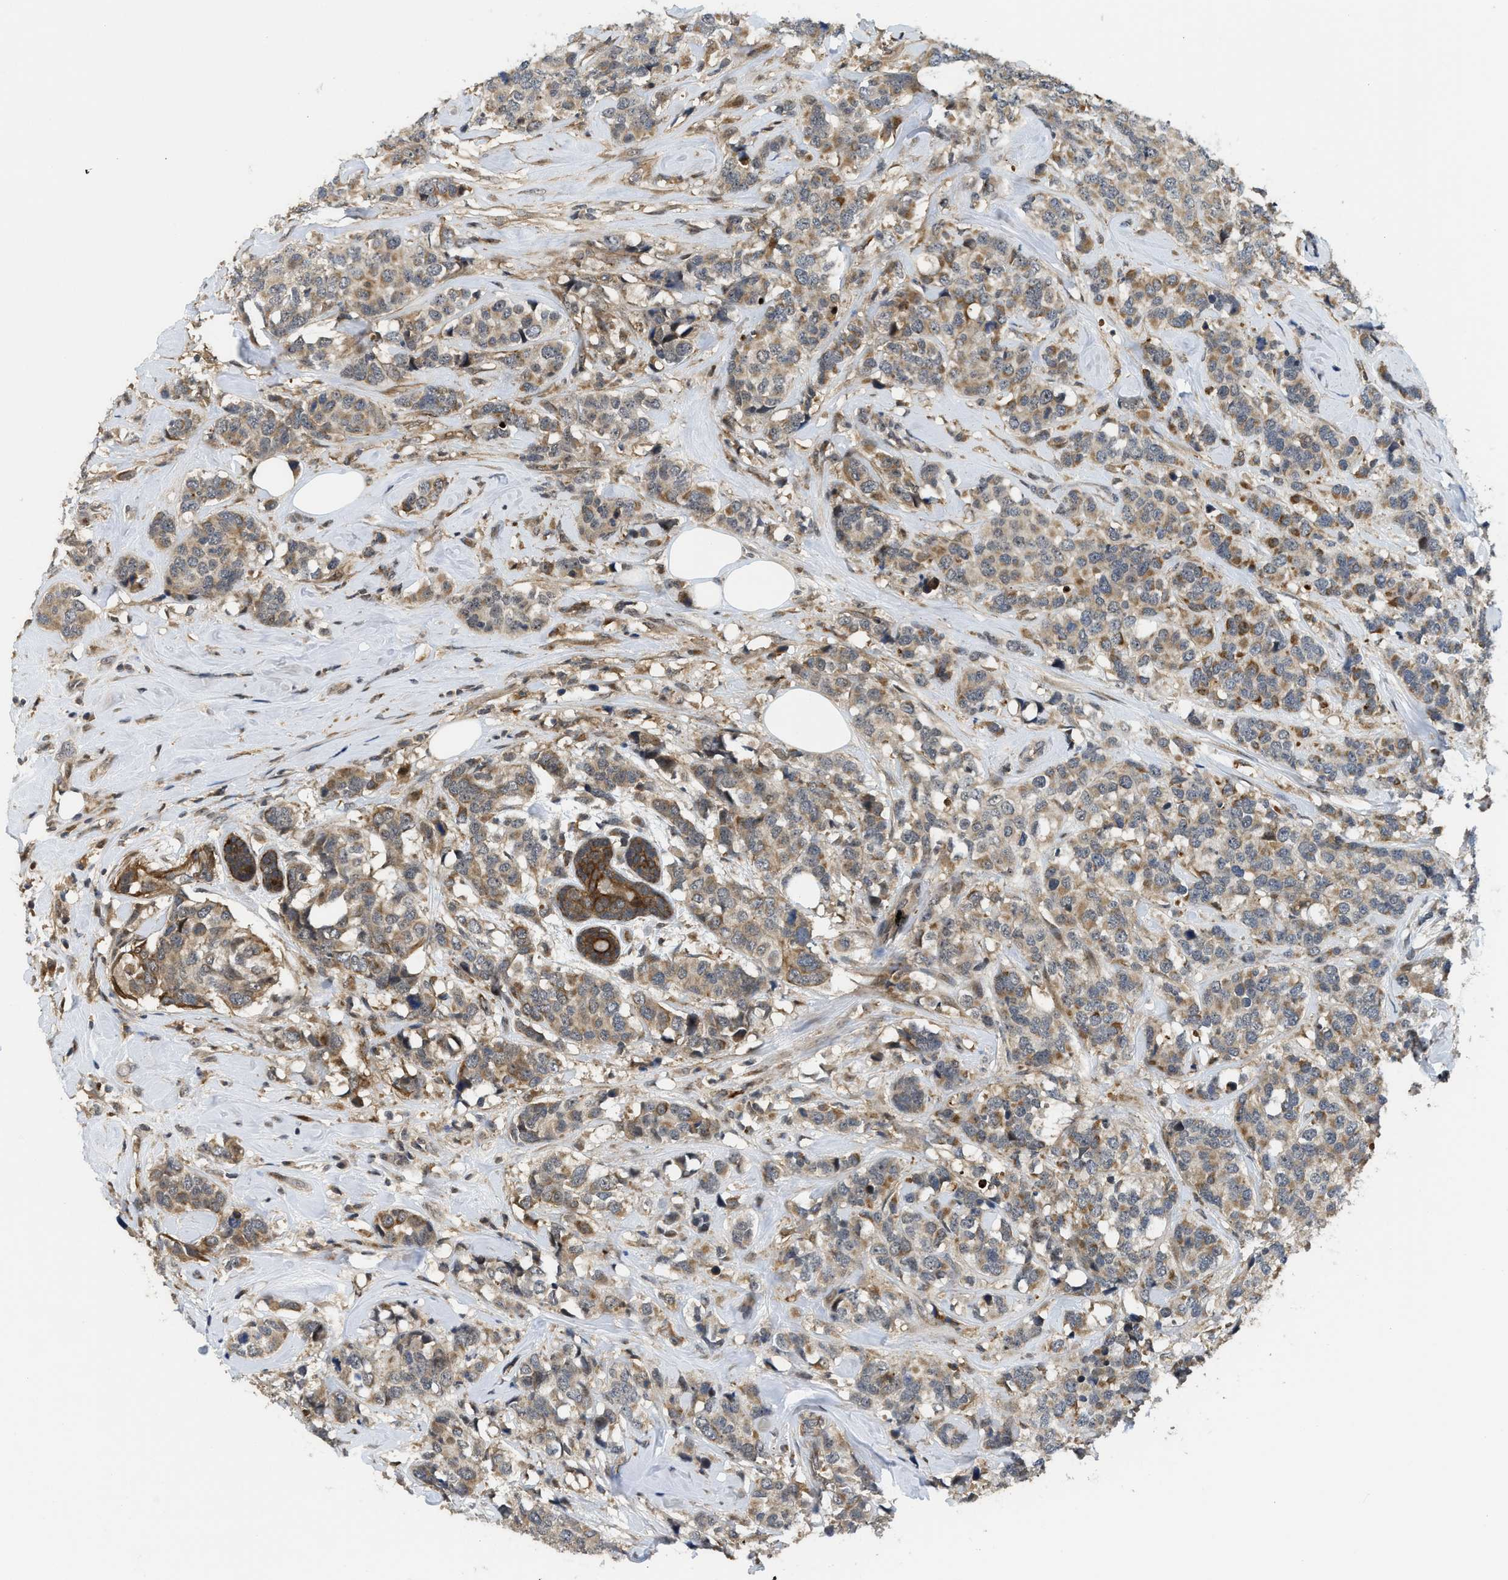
{"staining": {"intensity": "moderate", "quantity": ">75%", "location": "cytoplasmic/membranous"}, "tissue": "breast cancer", "cell_type": "Tumor cells", "image_type": "cancer", "snomed": [{"axis": "morphology", "description": "Lobular carcinoma"}, {"axis": "topography", "description": "Breast"}], "caption": "Protein staining of breast cancer (lobular carcinoma) tissue demonstrates moderate cytoplasmic/membranous staining in approximately >75% of tumor cells.", "gene": "DNAJC28", "patient": {"sex": "female", "age": 59}}